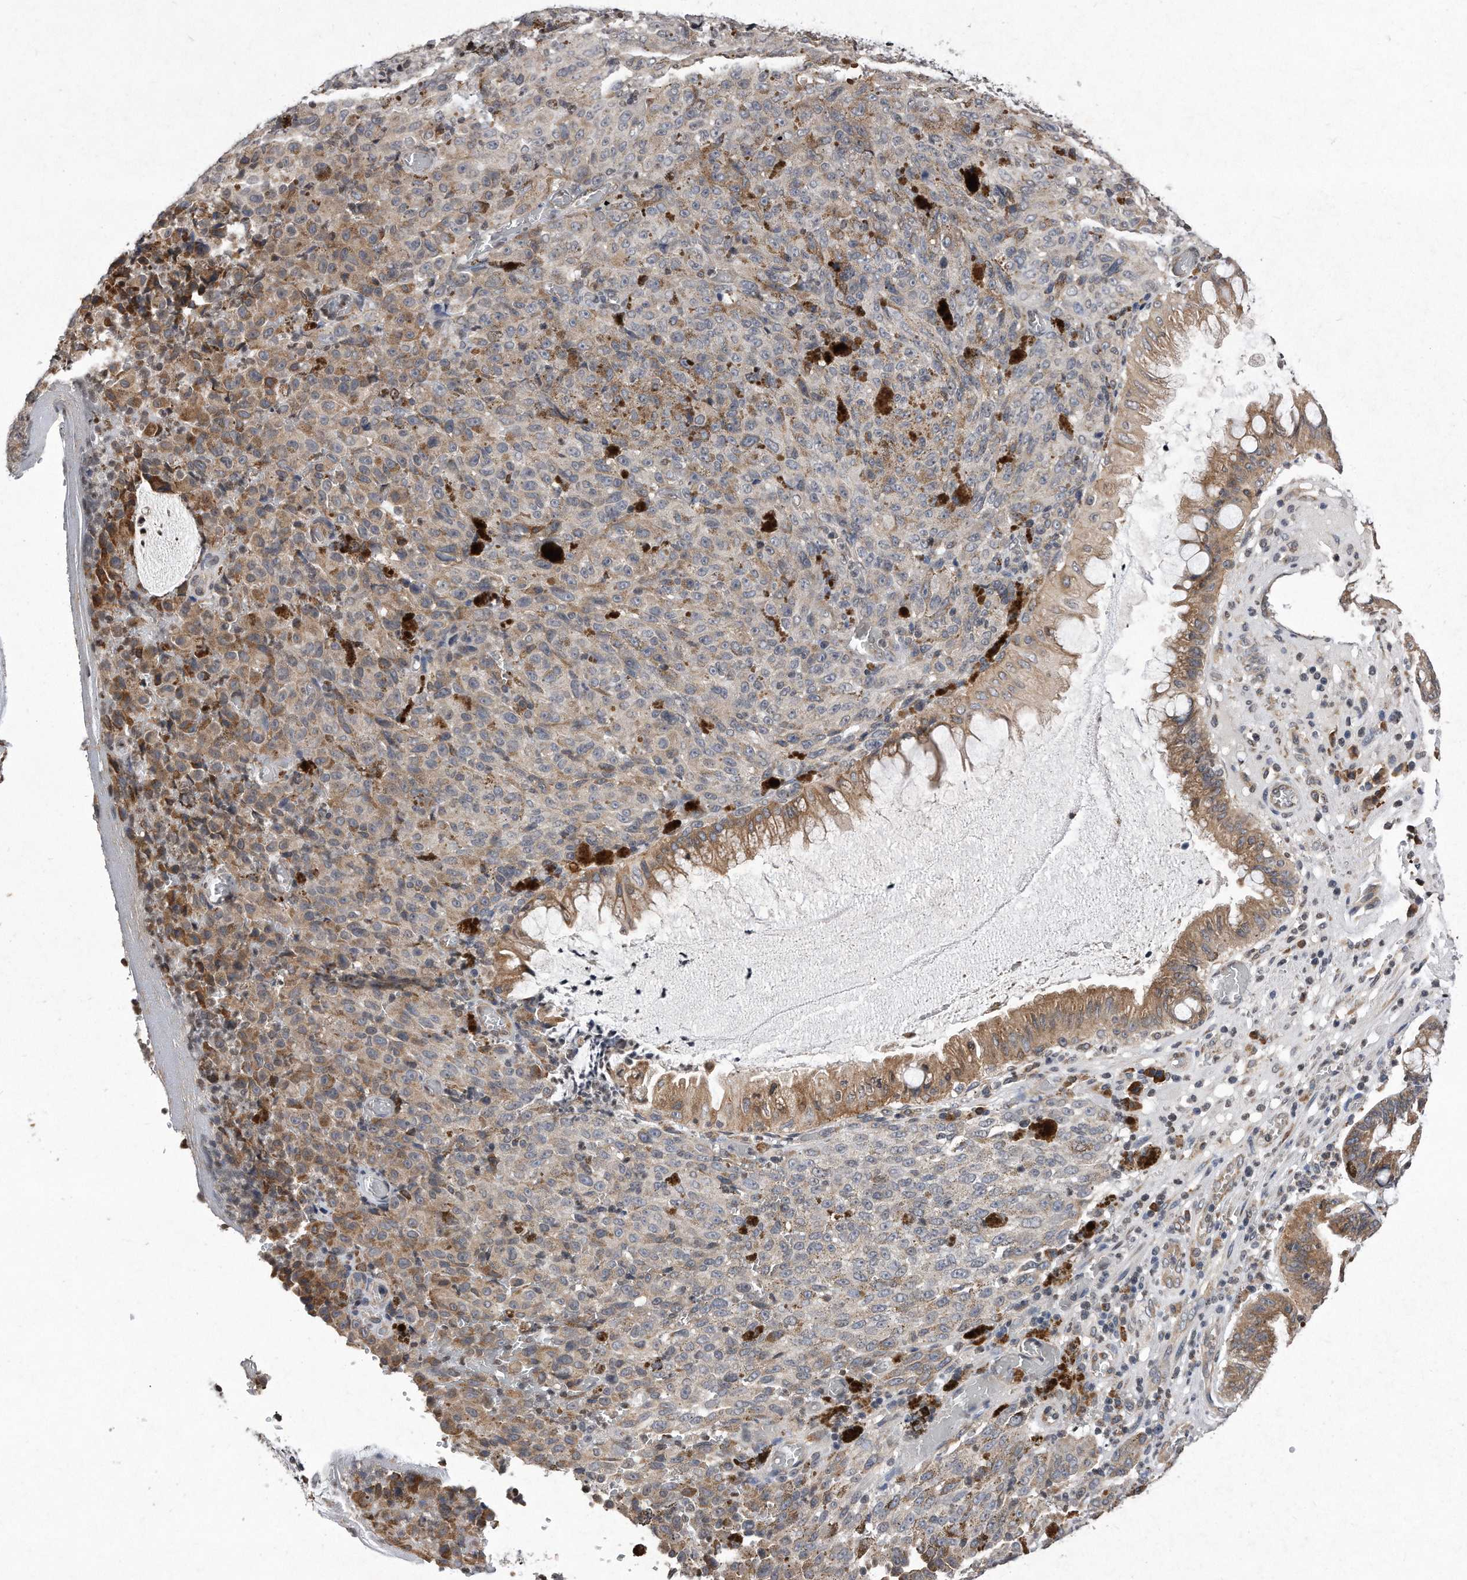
{"staining": {"intensity": "moderate", "quantity": "<25%", "location": "cytoplasmic/membranous"}, "tissue": "melanoma", "cell_type": "Tumor cells", "image_type": "cancer", "snomed": [{"axis": "morphology", "description": "Malignant melanoma, NOS"}, {"axis": "topography", "description": "Rectum"}], "caption": "Immunohistochemistry (DAB) staining of human melanoma exhibits moderate cytoplasmic/membranous protein positivity in about <25% of tumor cells. Ihc stains the protein in brown and the nuclei are stained blue.", "gene": "DAB1", "patient": {"sex": "female", "age": 81}}